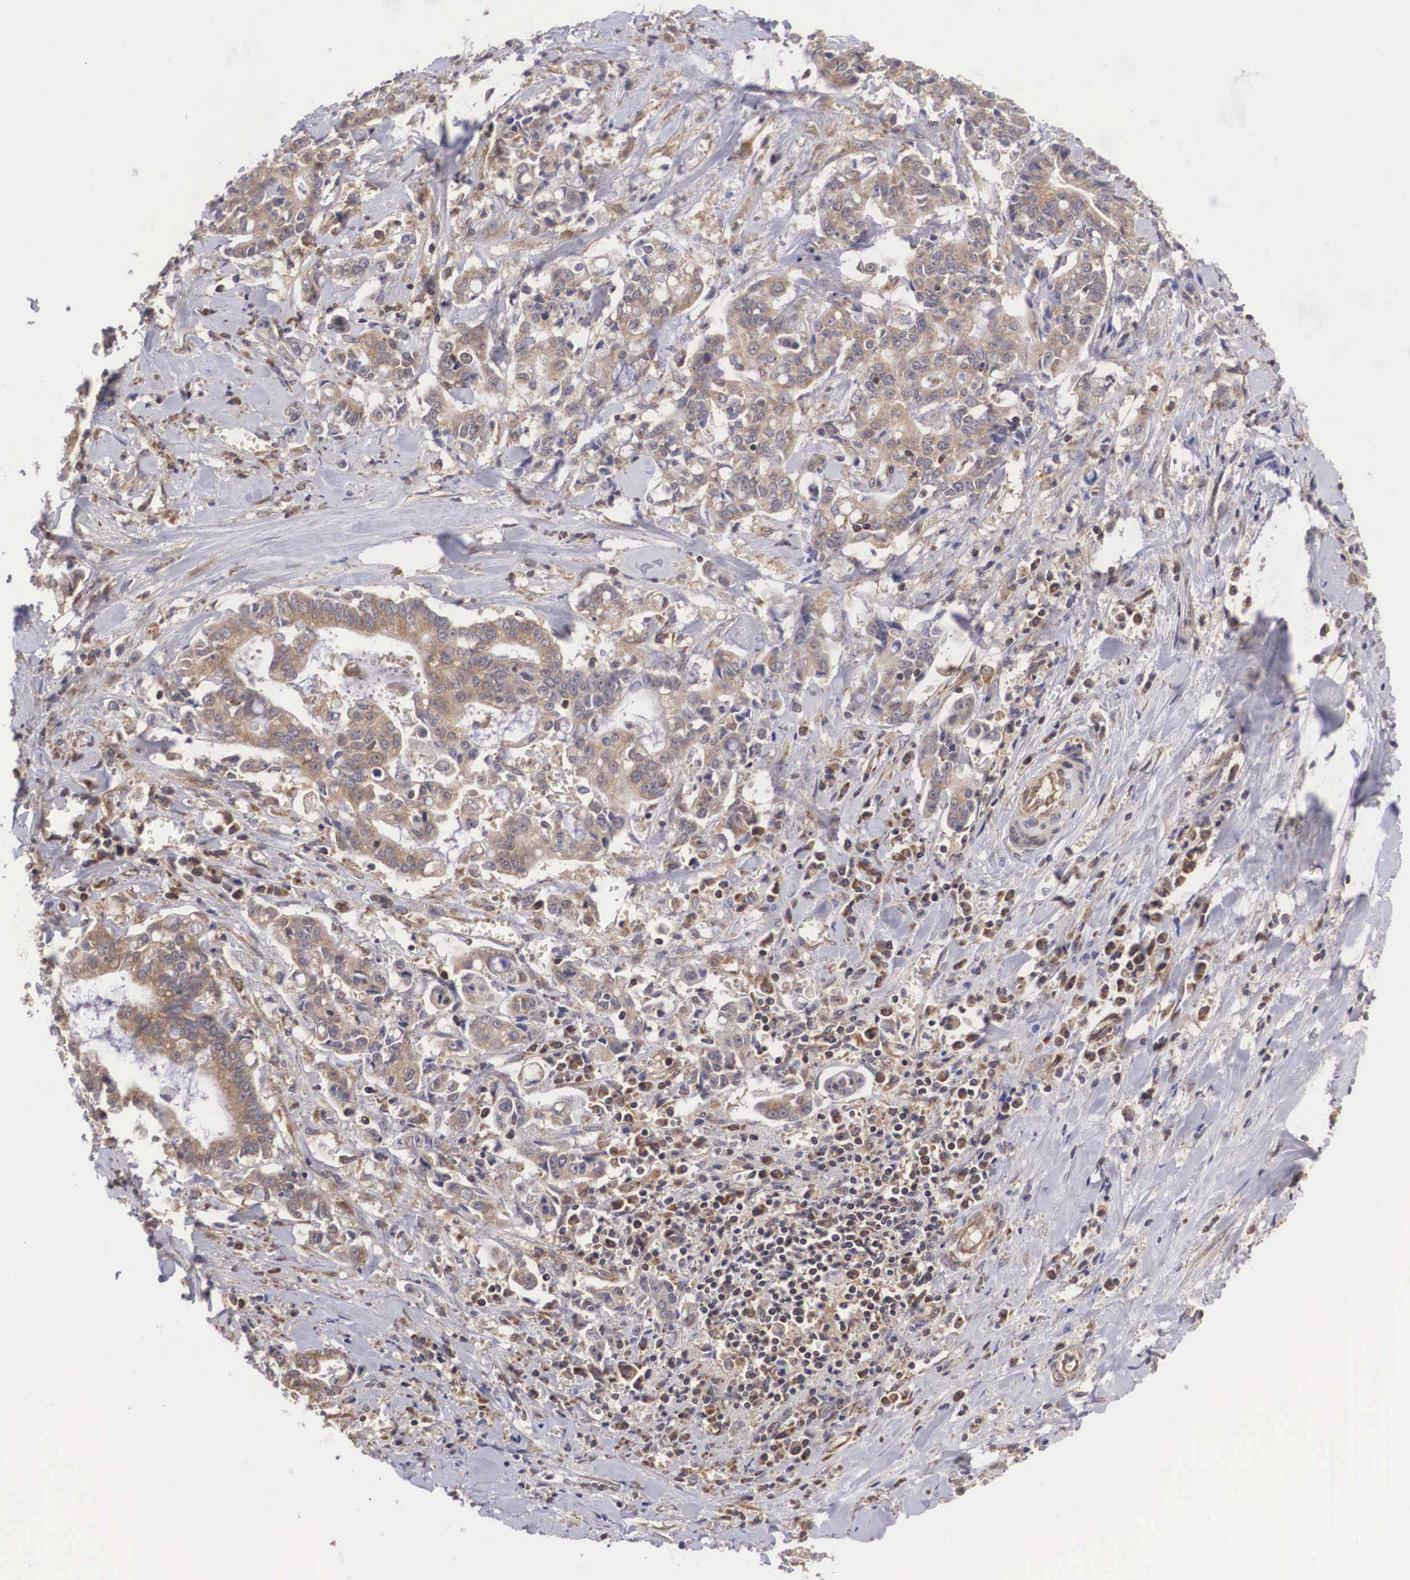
{"staining": {"intensity": "weak", "quantity": ">75%", "location": "cytoplasmic/membranous"}, "tissue": "liver cancer", "cell_type": "Tumor cells", "image_type": "cancer", "snomed": [{"axis": "morphology", "description": "Cholangiocarcinoma"}, {"axis": "topography", "description": "Liver"}], "caption": "Protein analysis of liver cholangiocarcinoma tissue shows weak cytoplasmic/membranous staining in about >75% of tumor cells.", "gene": "DHRS1", "patient": {"sex": "male", "age": 57}}